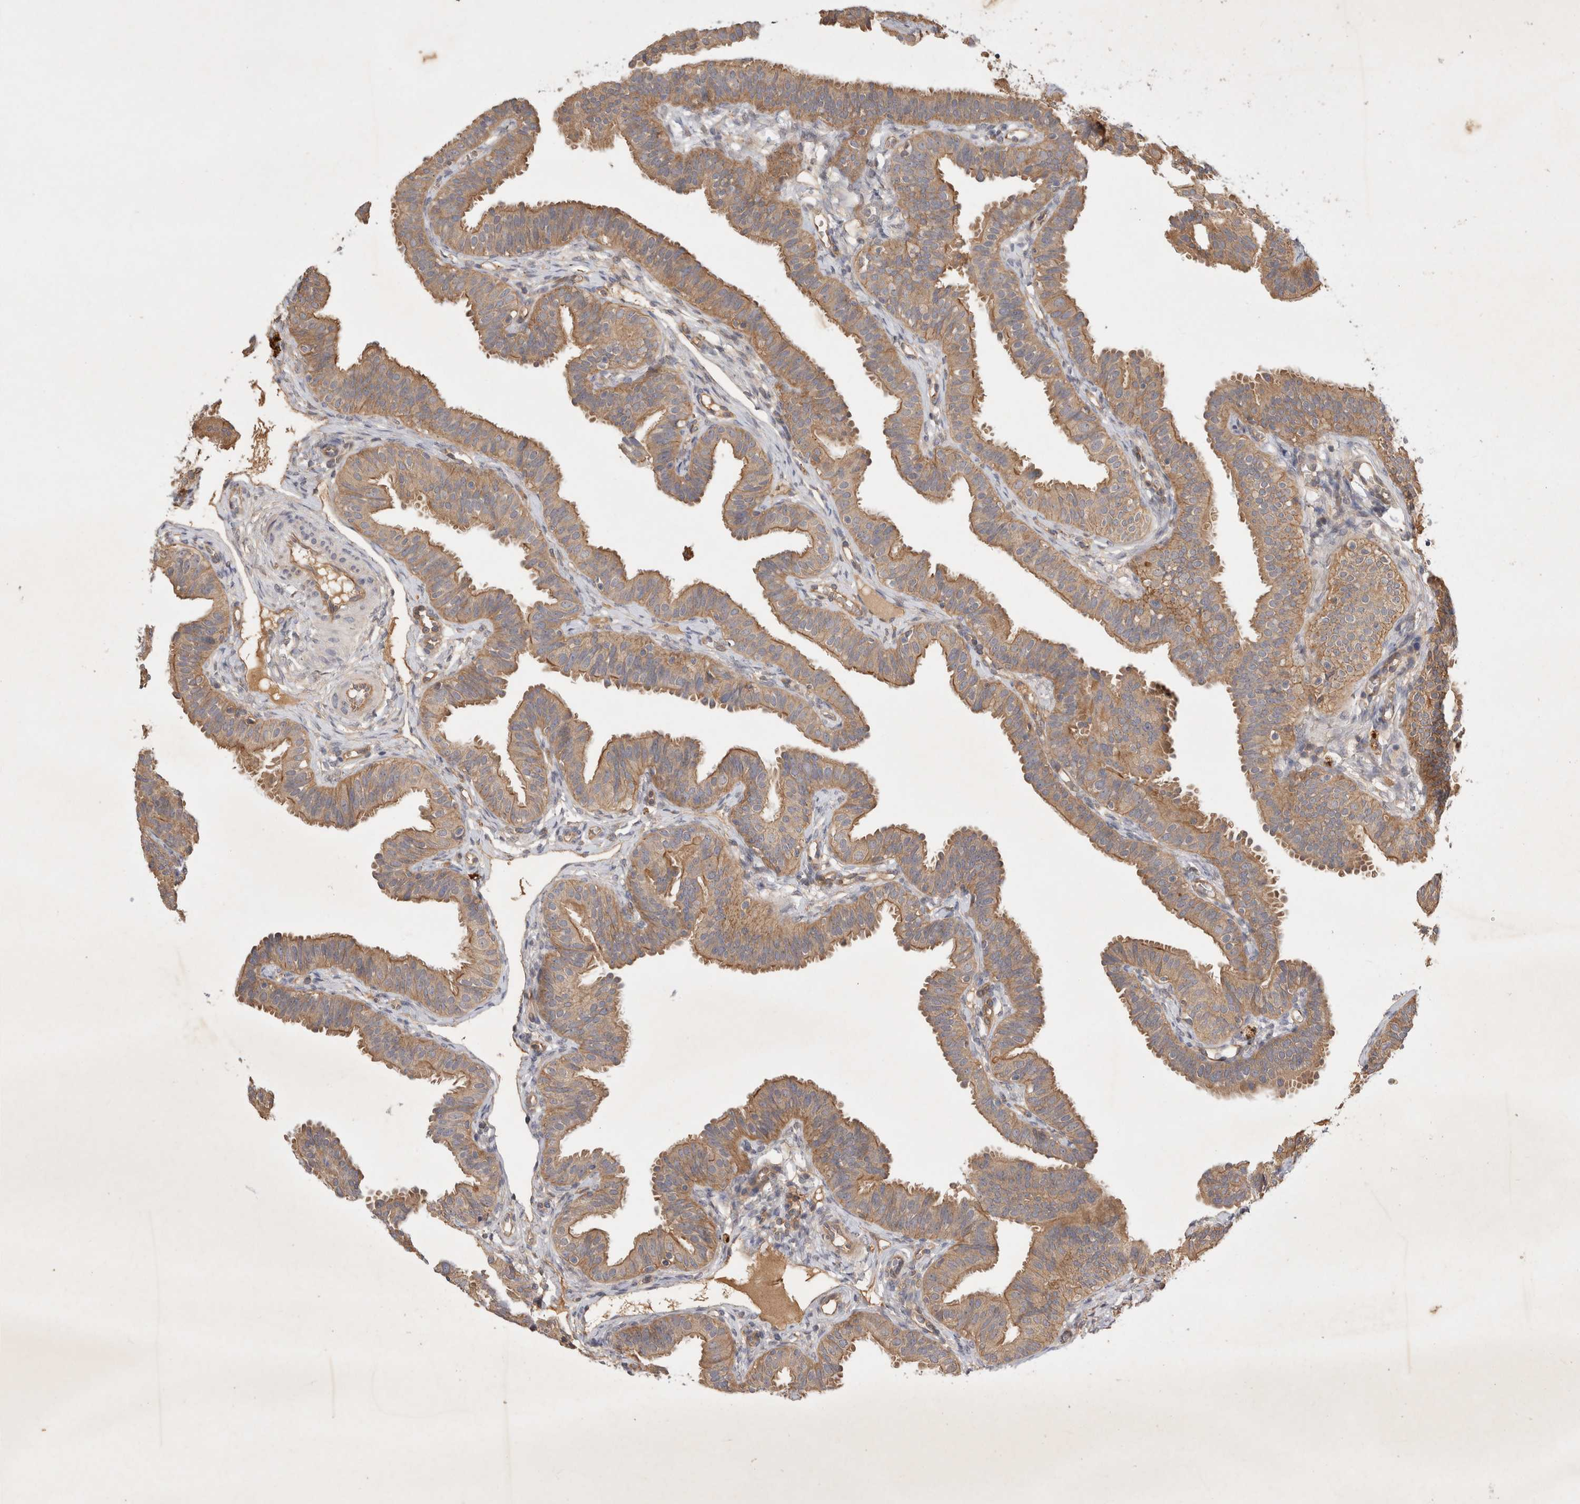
{"staining": {"intensity": "moderate", "quantity": ">75%", "location": "cytoplasmic/membranous"}, "tissue": "fallopian tube", "cell_type": "Glandular cells", "image_type": "normal", "snomed": [{"axis": "morphology", "description": "Normal tissue, NOS"}, {"axis": "topography", "description": "Fallopian tube"}], "caption": "Immunohistochemical staining of benign human fallopian tube demonstrates moderate cytoplasmic/membranous protein positivity in approximately >75% of glandular cells.", "gene": "YES1", "patient": {"sex": "female", "age": 35}}